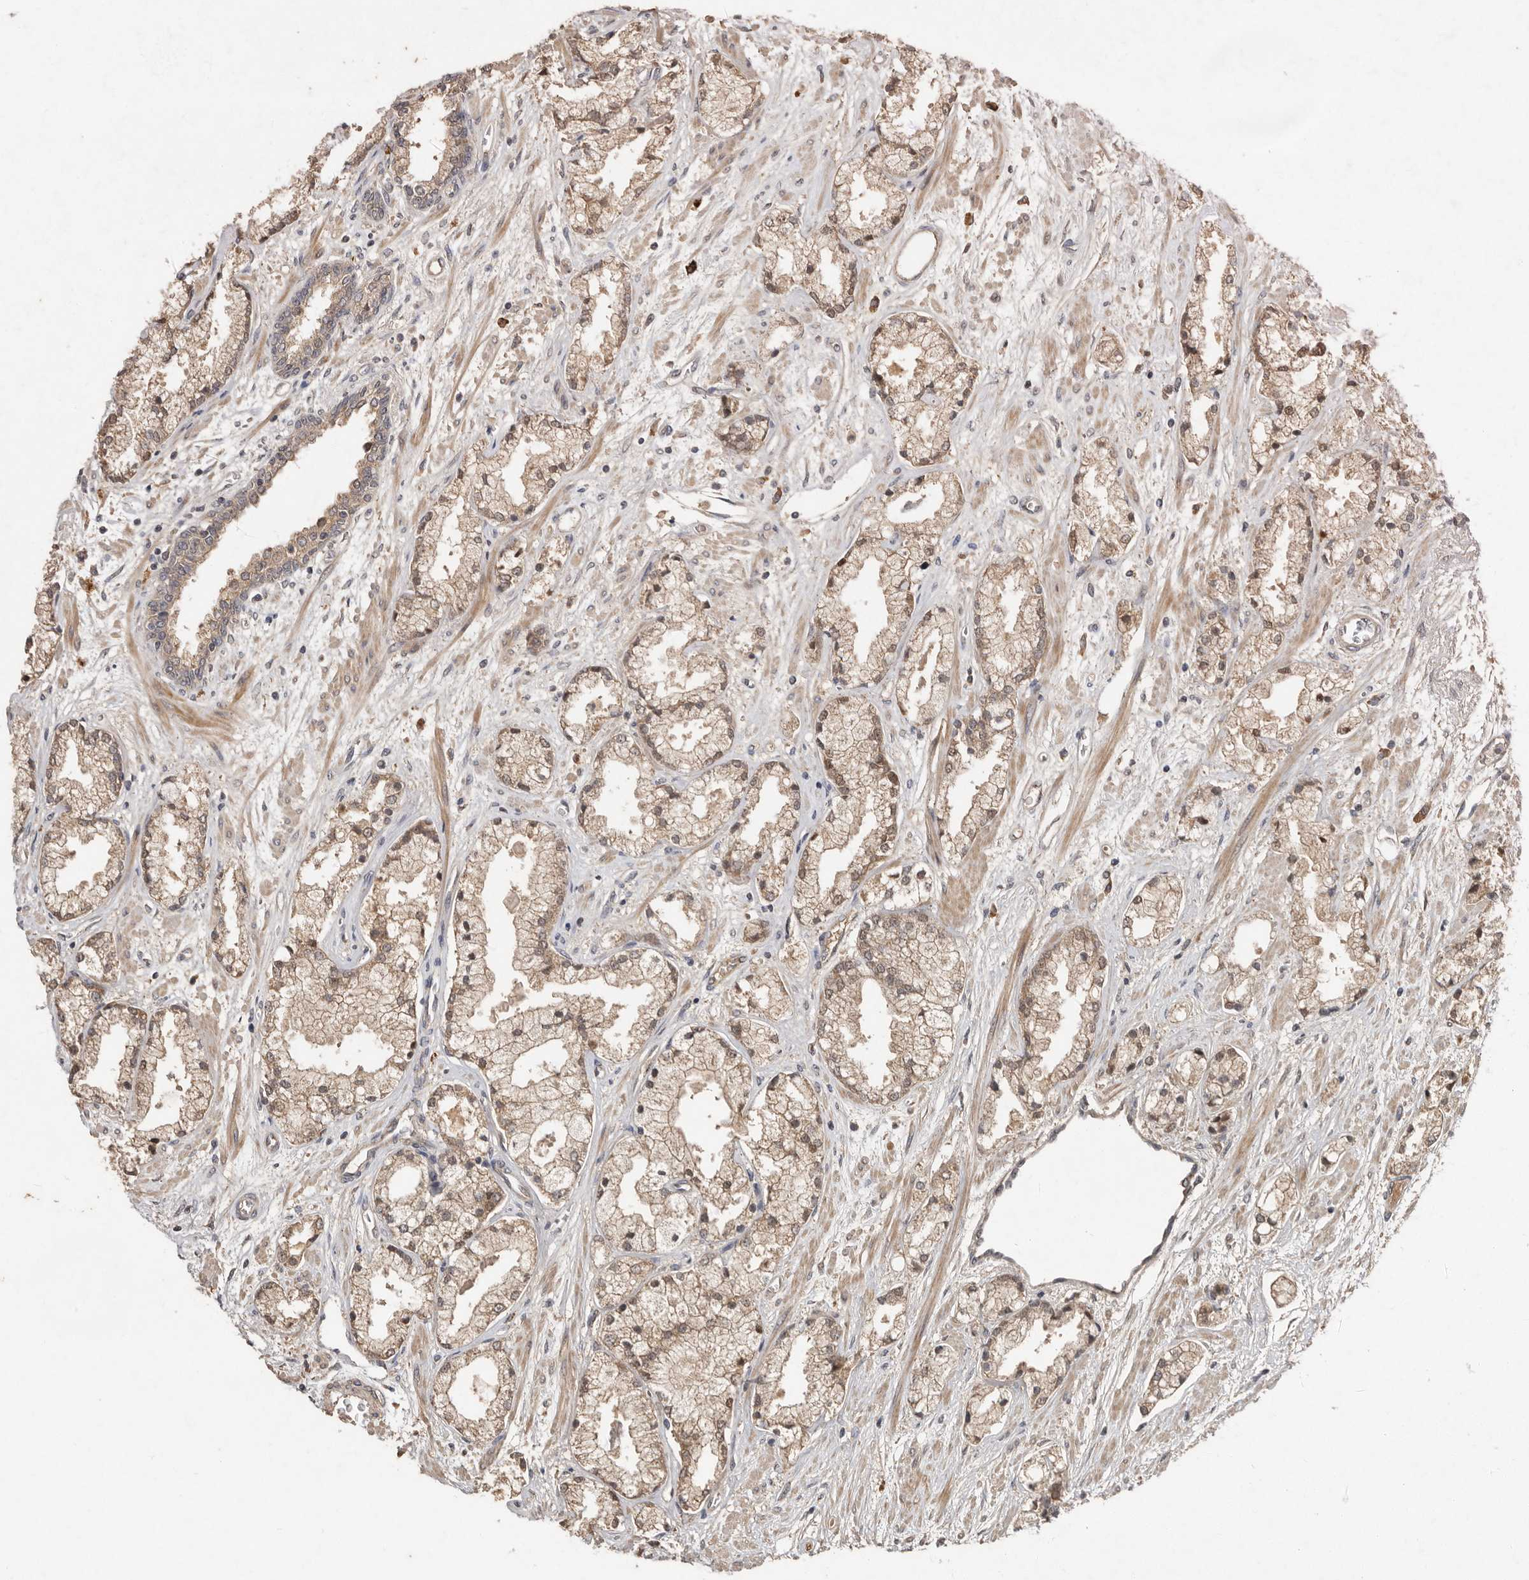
{"staining": {"intensity": "weak", "quantity": ">75%", "location": "cytoplasmic/membranous,nuclear"}, "tissue": "prostate cancer", "cell_type": "Tumor cells", "image_type": "cancer", "snomed": [{"axis": "morphology", "description": "Adenocarcinoma, High grade"}, {"axis": "topography", "description": "Prostate"}], "caption": "This micrograph shows immunohistochemistry staining of human prostate cancer (adenocarcinoma (high-grade)), with low weak cytoplasmic/membranous and nuclear staining in about >75% of tumor cells.", "gene": "KIF26B", "patient": {"sex": "male", "age": 50}}